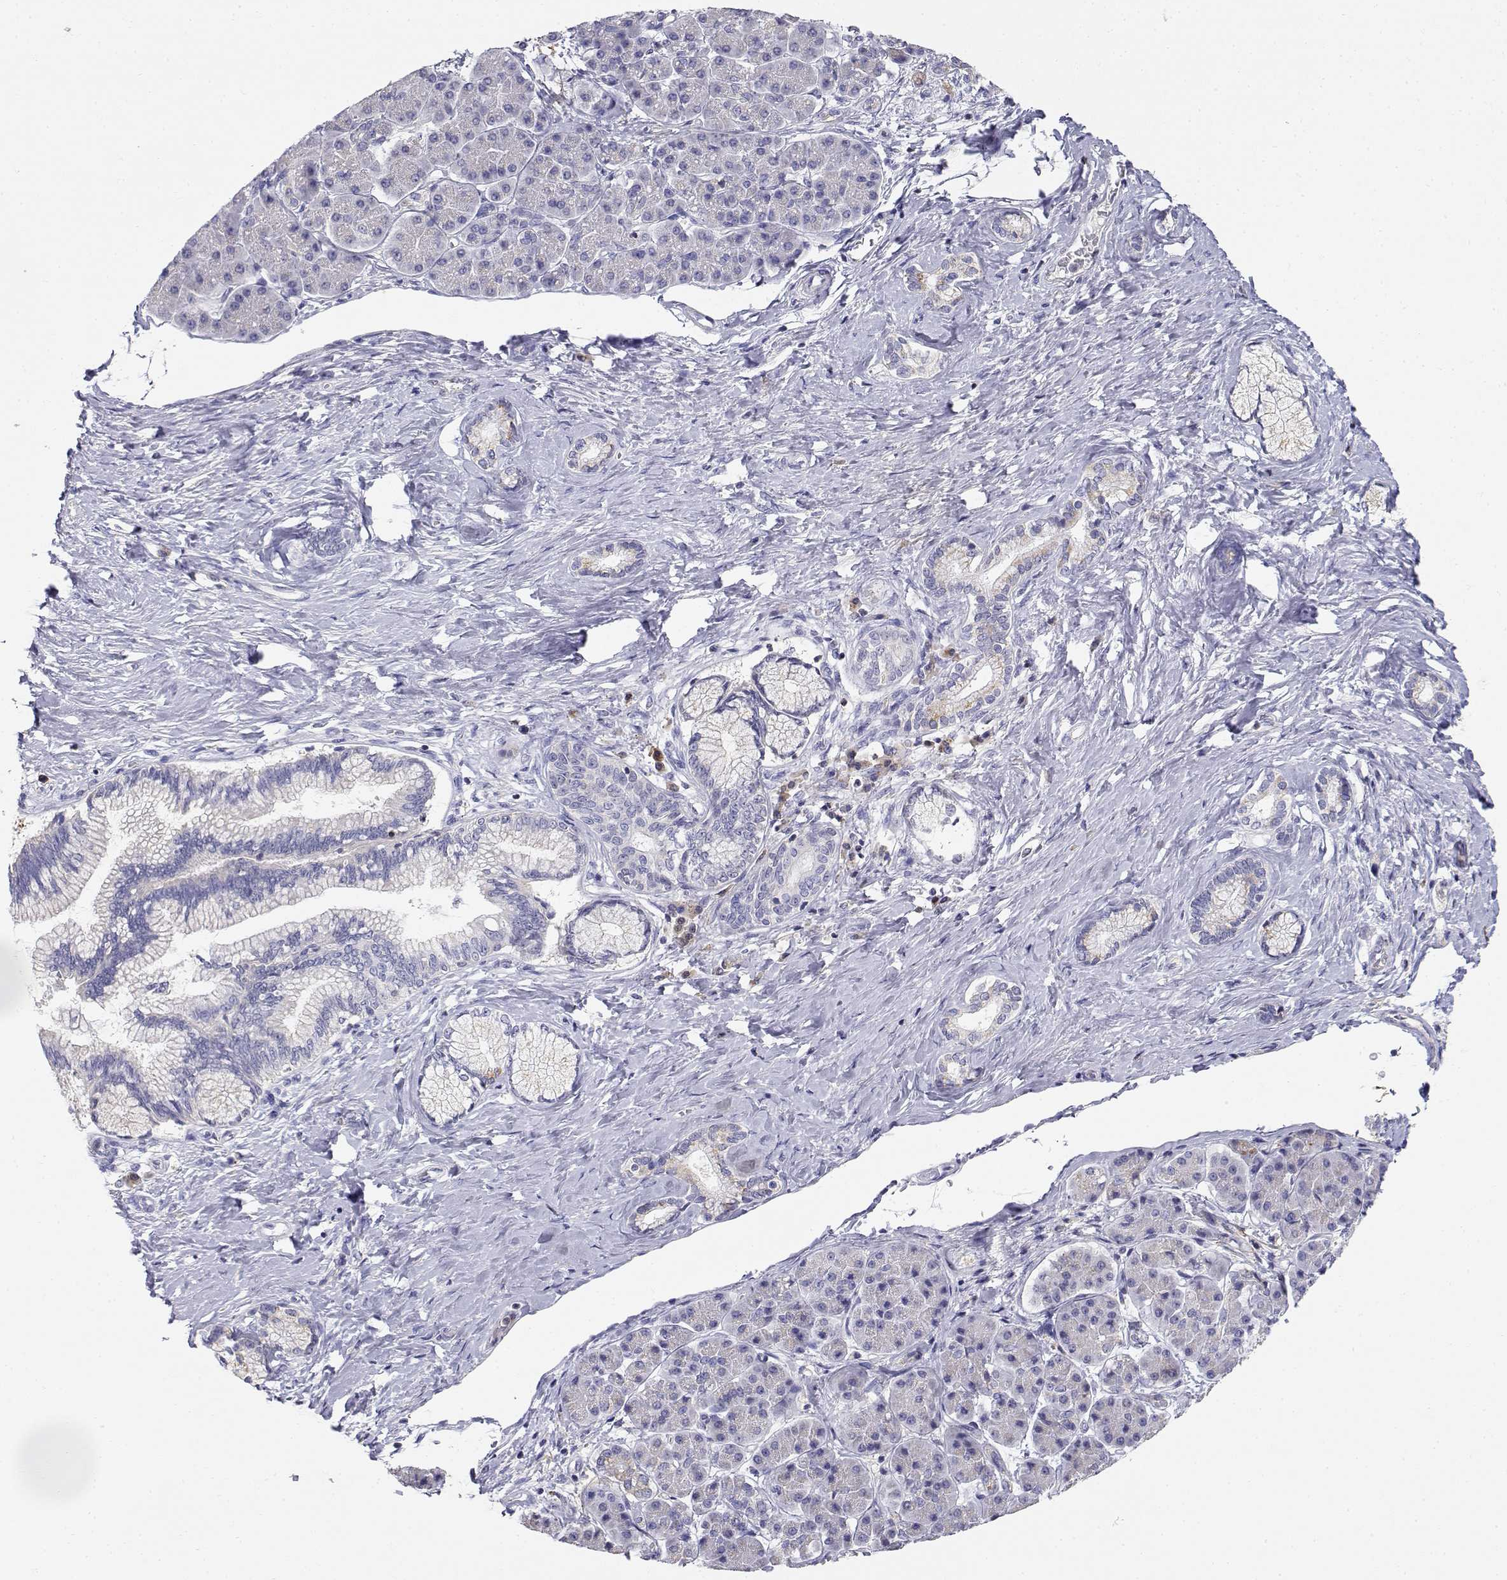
{"staining": {"intensity": "negative", "quantity": "none", "location": "none"}, "tissue": "pancreatic cancer", "cell_type": "Tumor cells", "image_type": "cancer", "snomed": [{"axis": "morphology", "description": "Adenocarcinoma, NOS"}, {"axis": "topography", "description": "Pancreas"}], "caption": "The micrograph displays no significant expression in tumor cells of adenocarcinoma (pancreatic). (DAB (3,3'-diaminobenzidine) immunohistochemistry (IHC) with hematoxylin counter stain).", "gene": "ADA", "patient": {"sex": "female", "age": 73}}